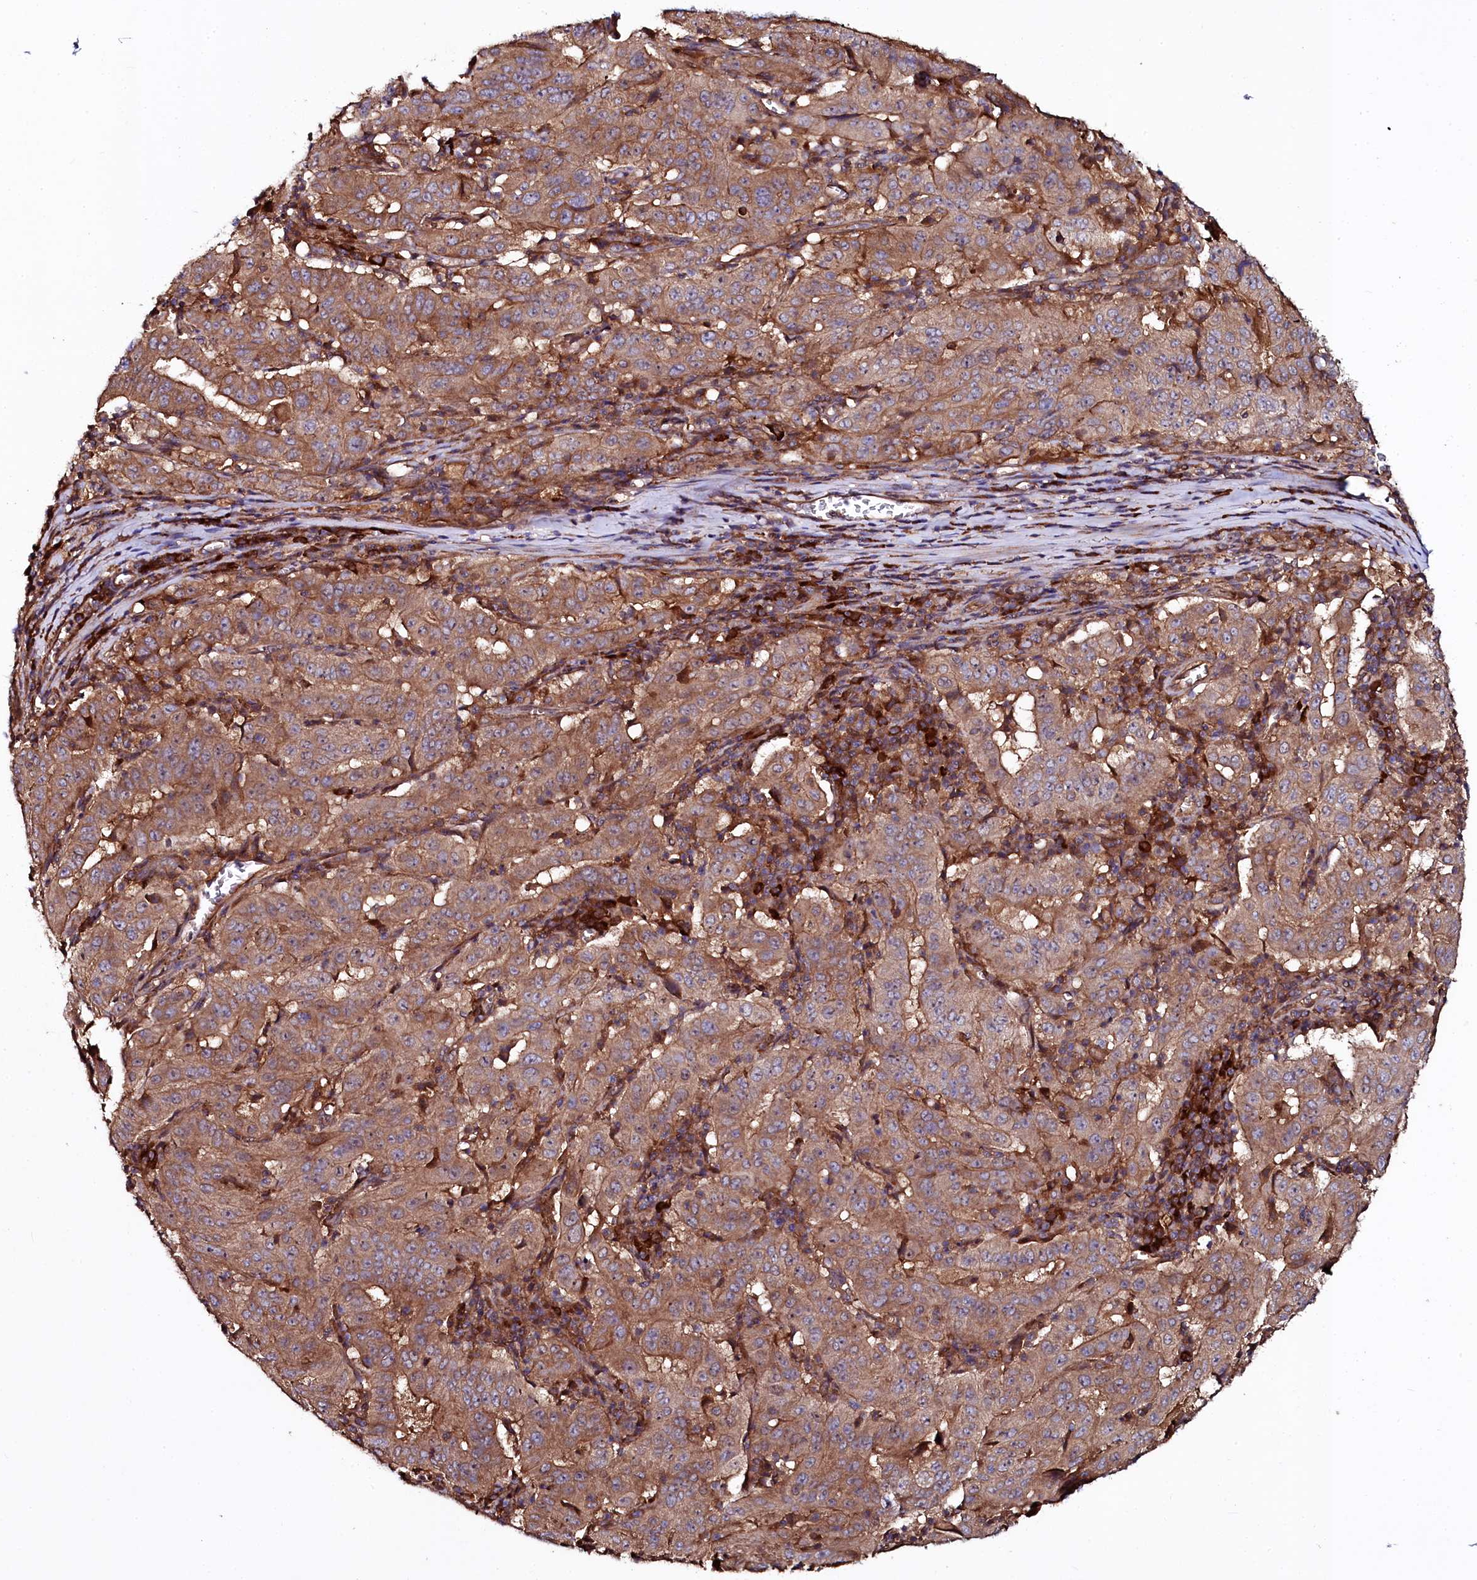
{"staining": {"intensity": "moderate", "quantity": ">75%", "location": "cytoplasmic/membranous"}, "tissue": "pancreatic cancer", "cell_type": "Tumor cells", "image_type": "cancer", "snomed": [{"axis": "morphology", "description": "Adenocarcinoma, NOS"}, {"axis": "topography", "description": "Pancreas"}], "caption": "Pancreatic cancer stained with a brown dye shows moderate cytoplasmic/membranous positive positivity in about >75% of tumor cells.", "gene": "USPL1", "patient": {"sex": "male", "age": 63}}